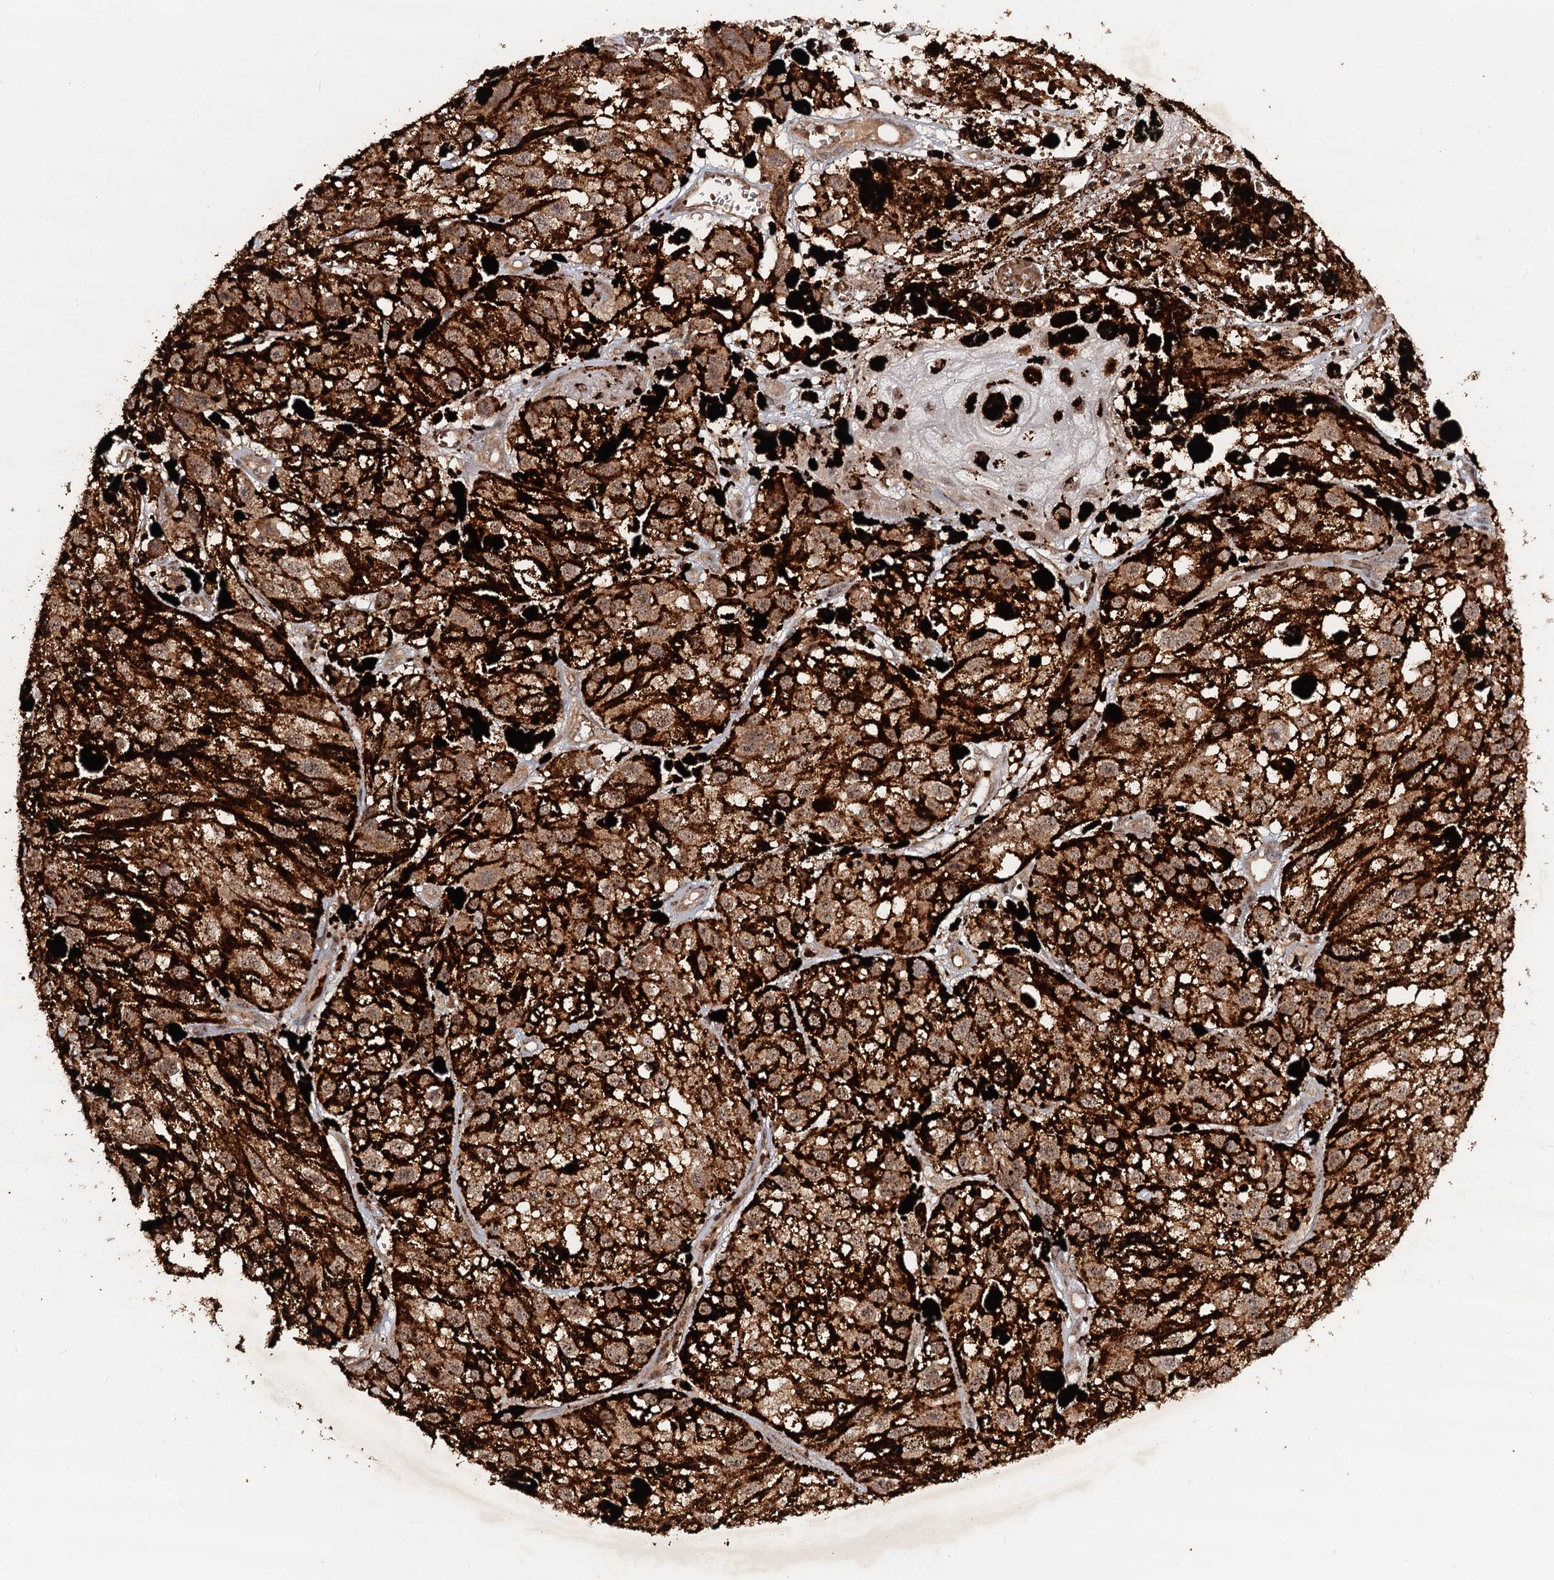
{"staining": {"intensity": "moderate", "quantity": ">75%", "location": "cytoplasmic/membranous"}, "tissue": "melanoma", "cell_type": "Tumor cells", "image_type": "cancer", "snomed": [{"axis": "morphology", "description": "Malignant melanoma, NOS"}, {"axis": "topography", "description": "Skin"}], "caption": "Immunohistochemical staining of human malignant melanoma exhibits medium levels of moderate cytoplasmic/membranous expression in approximately >75% of tumor cells. (DAB = brown stain, brightfield microscopy at high magnification).", "gene": "ADGRG3", "patient": {"sex": "male", "age": 88}}